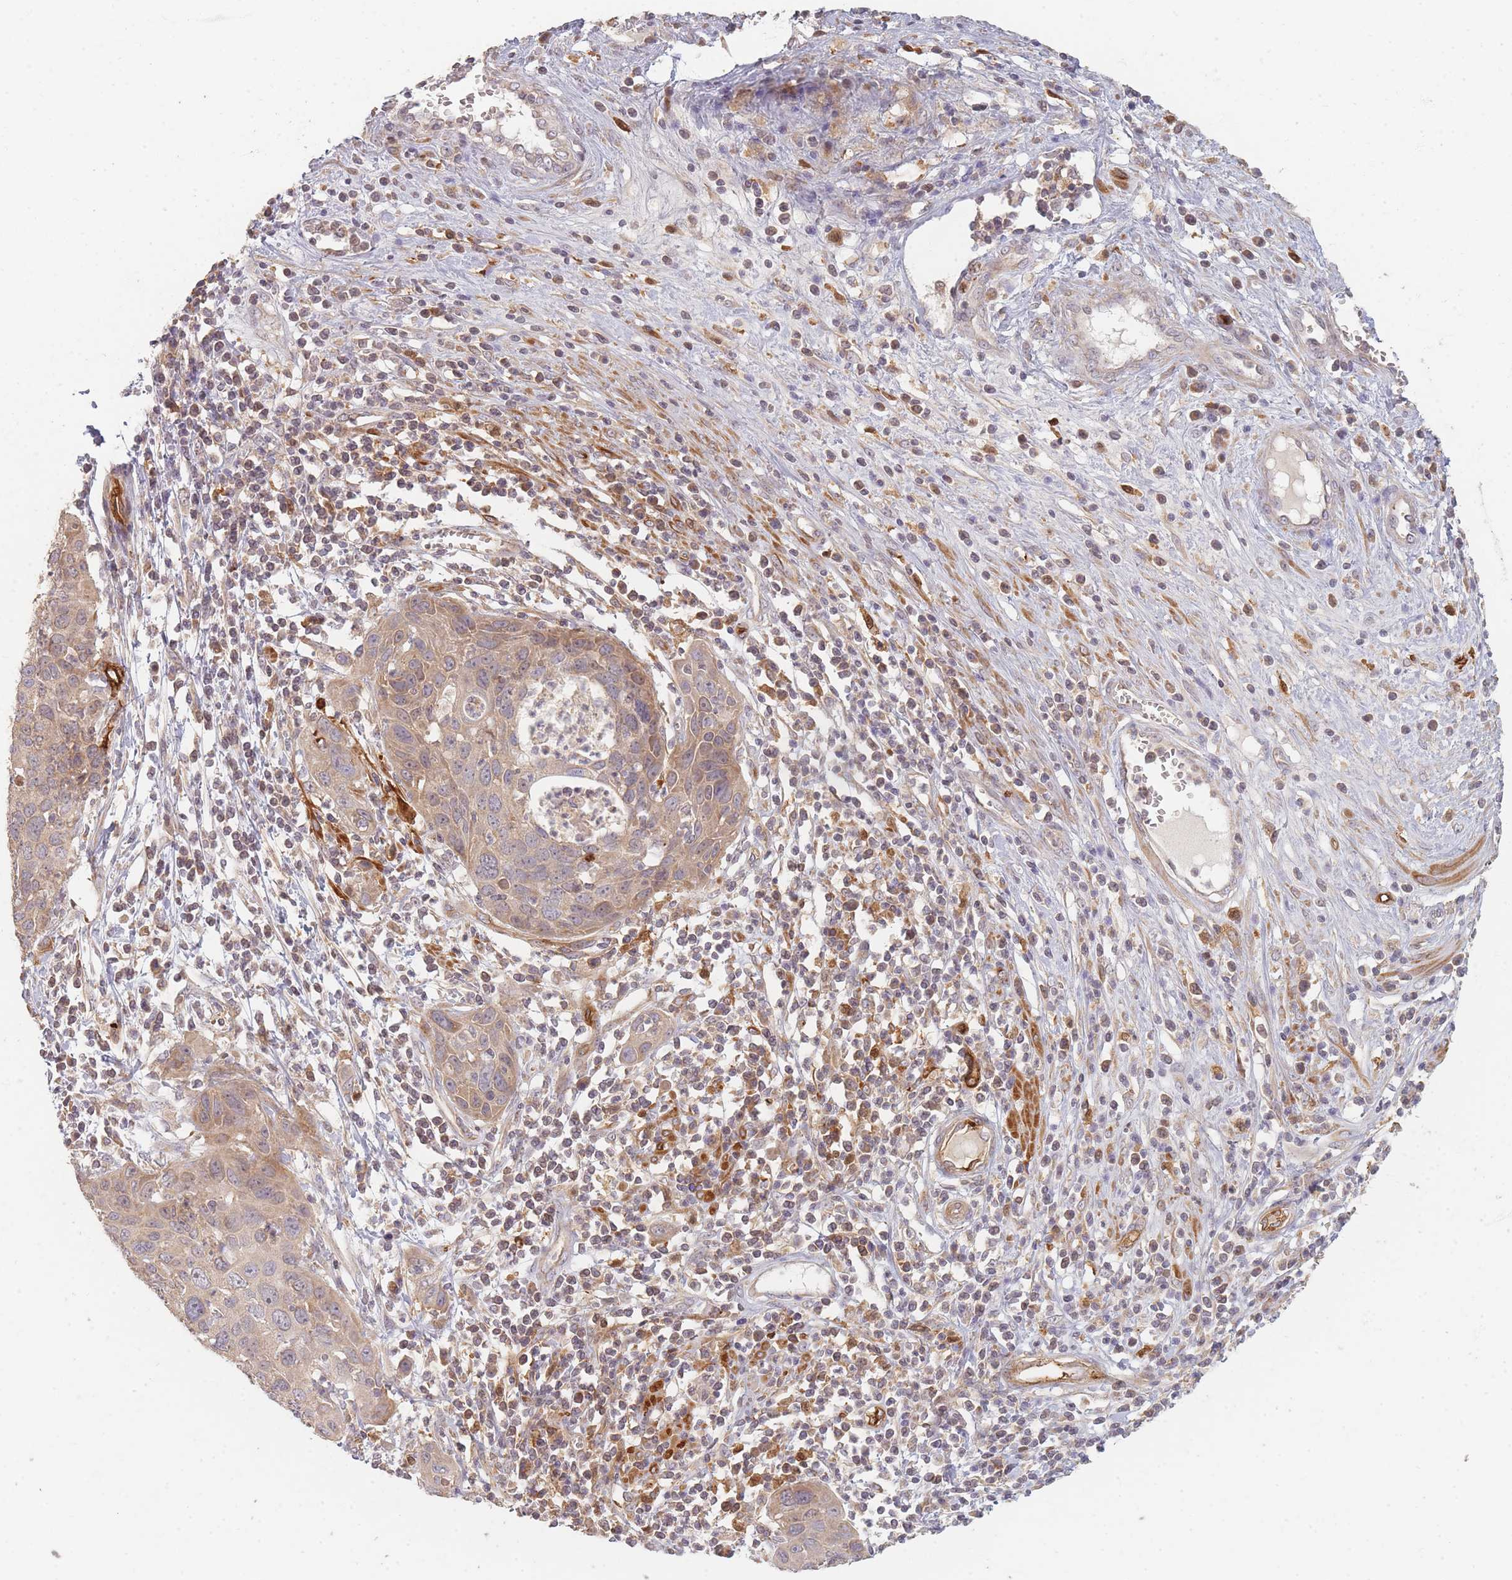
{"staining": {"intensity": "weak", "quantity": "<25%", "location": "cytoplasmic/membranous"}, "tissue": "cervical cancer", "cell_type": "Tumor cells", "image_type": "cancer", "snomed": [{"axis": "morphology", "description": "Squamous cell carcinoma, NOS"}, {"axis": "topography", "description": "Cervix"}], "caption": "DAB immunohistochemical staining of human cervical cancer (squamous cell carcinoma) shows no significant staining in tumor cells.", "gene": "MRPS6", "patient": {"sex": "female", "age": 36}}